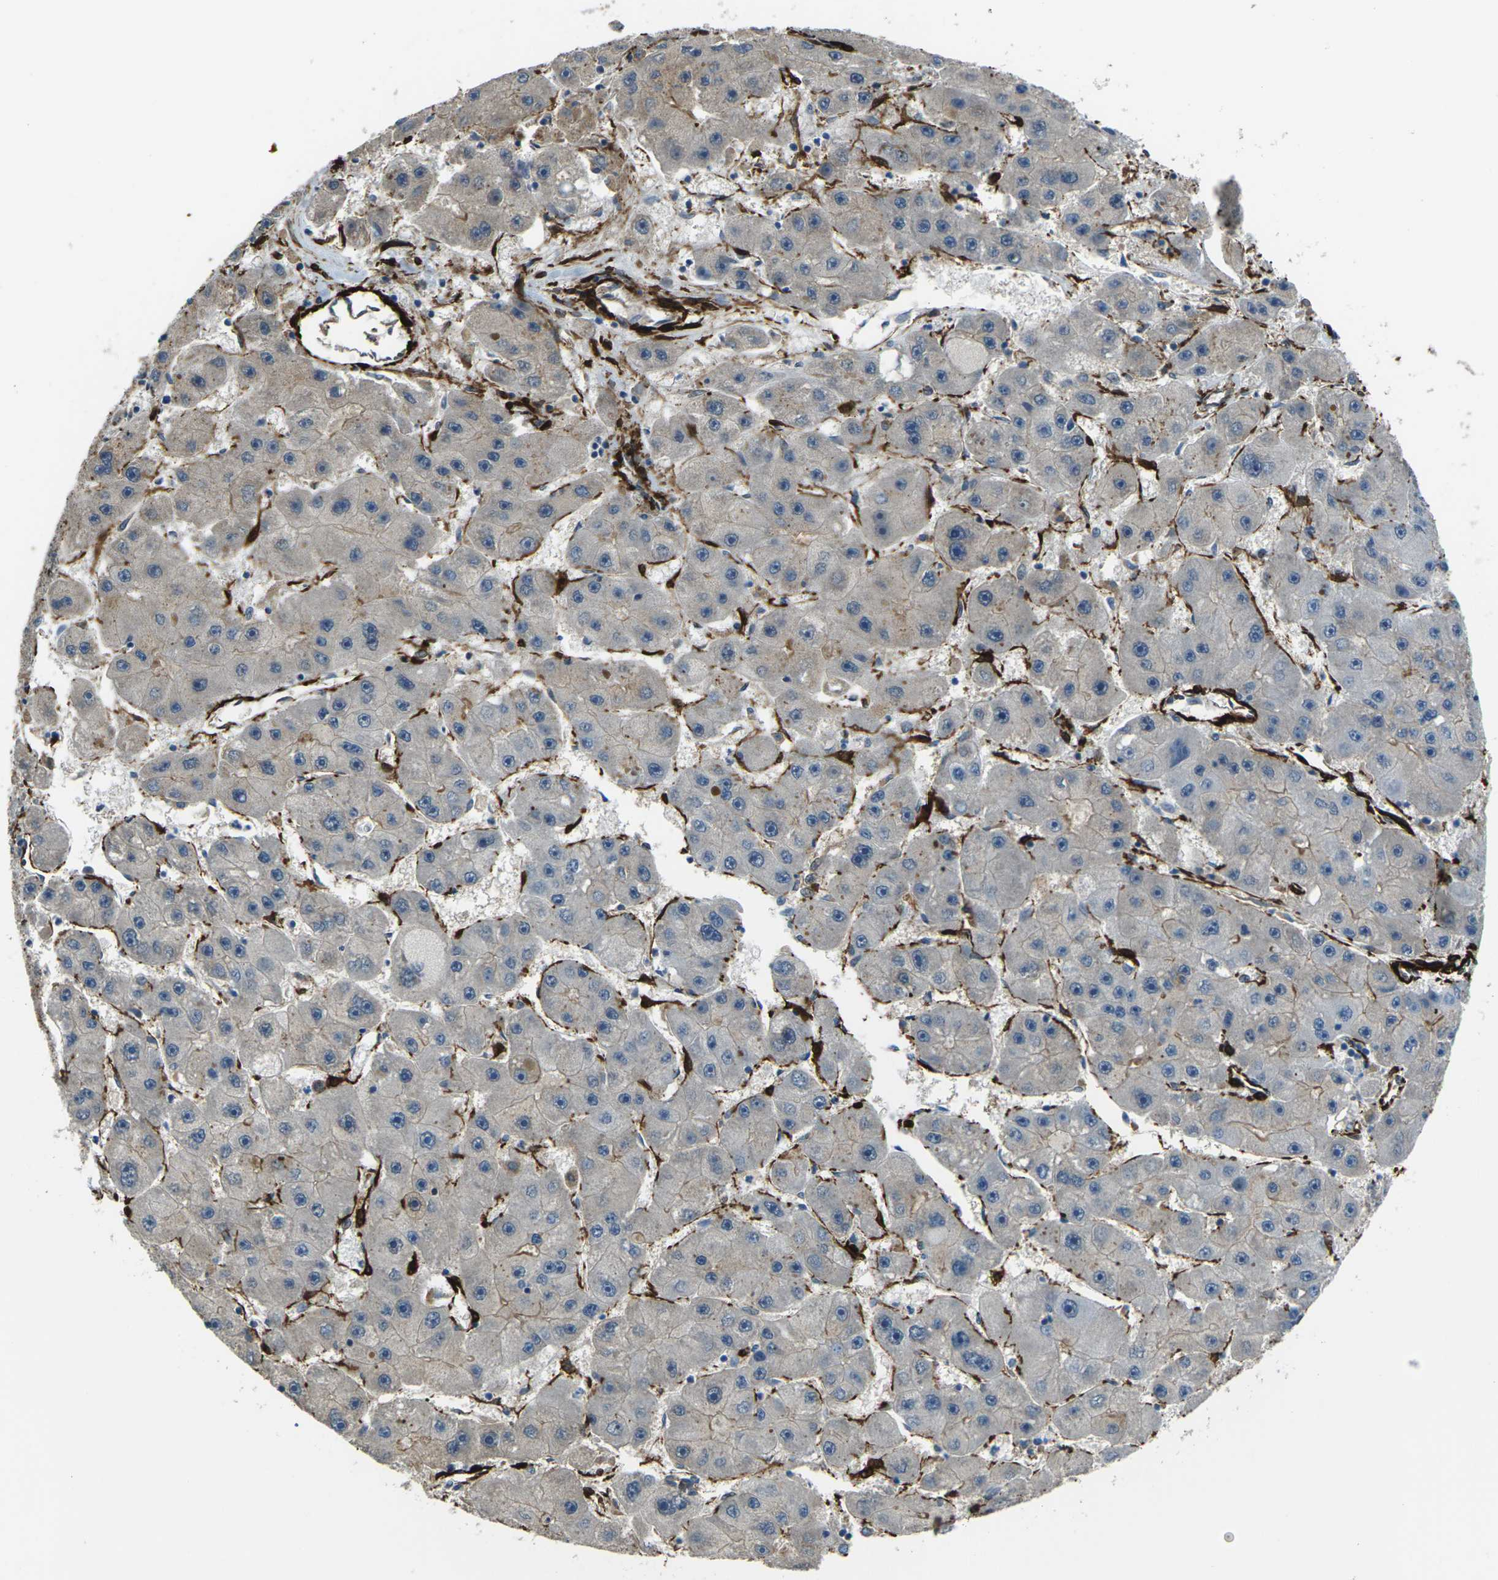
{"staining": {"intensity": "negative", "quantity": "none", "location": "none"}, "tissue": "liver cancer", "cell_type": "Tumor cells", "image_type": "cancer", "snomed": [{"axis": "morphology", "description": "Carcinoma, Hepatocellular, NOS"}, {"axis": "topography", "description": "Liver"}], "caption": "An immunohistochemistry (IHC) micrograph of liver cancer is shown. There is no staining in tumor cells of liver cancer.", "gene": "GRAMD1C", "patient": {"sex": "female", "age": 61}}